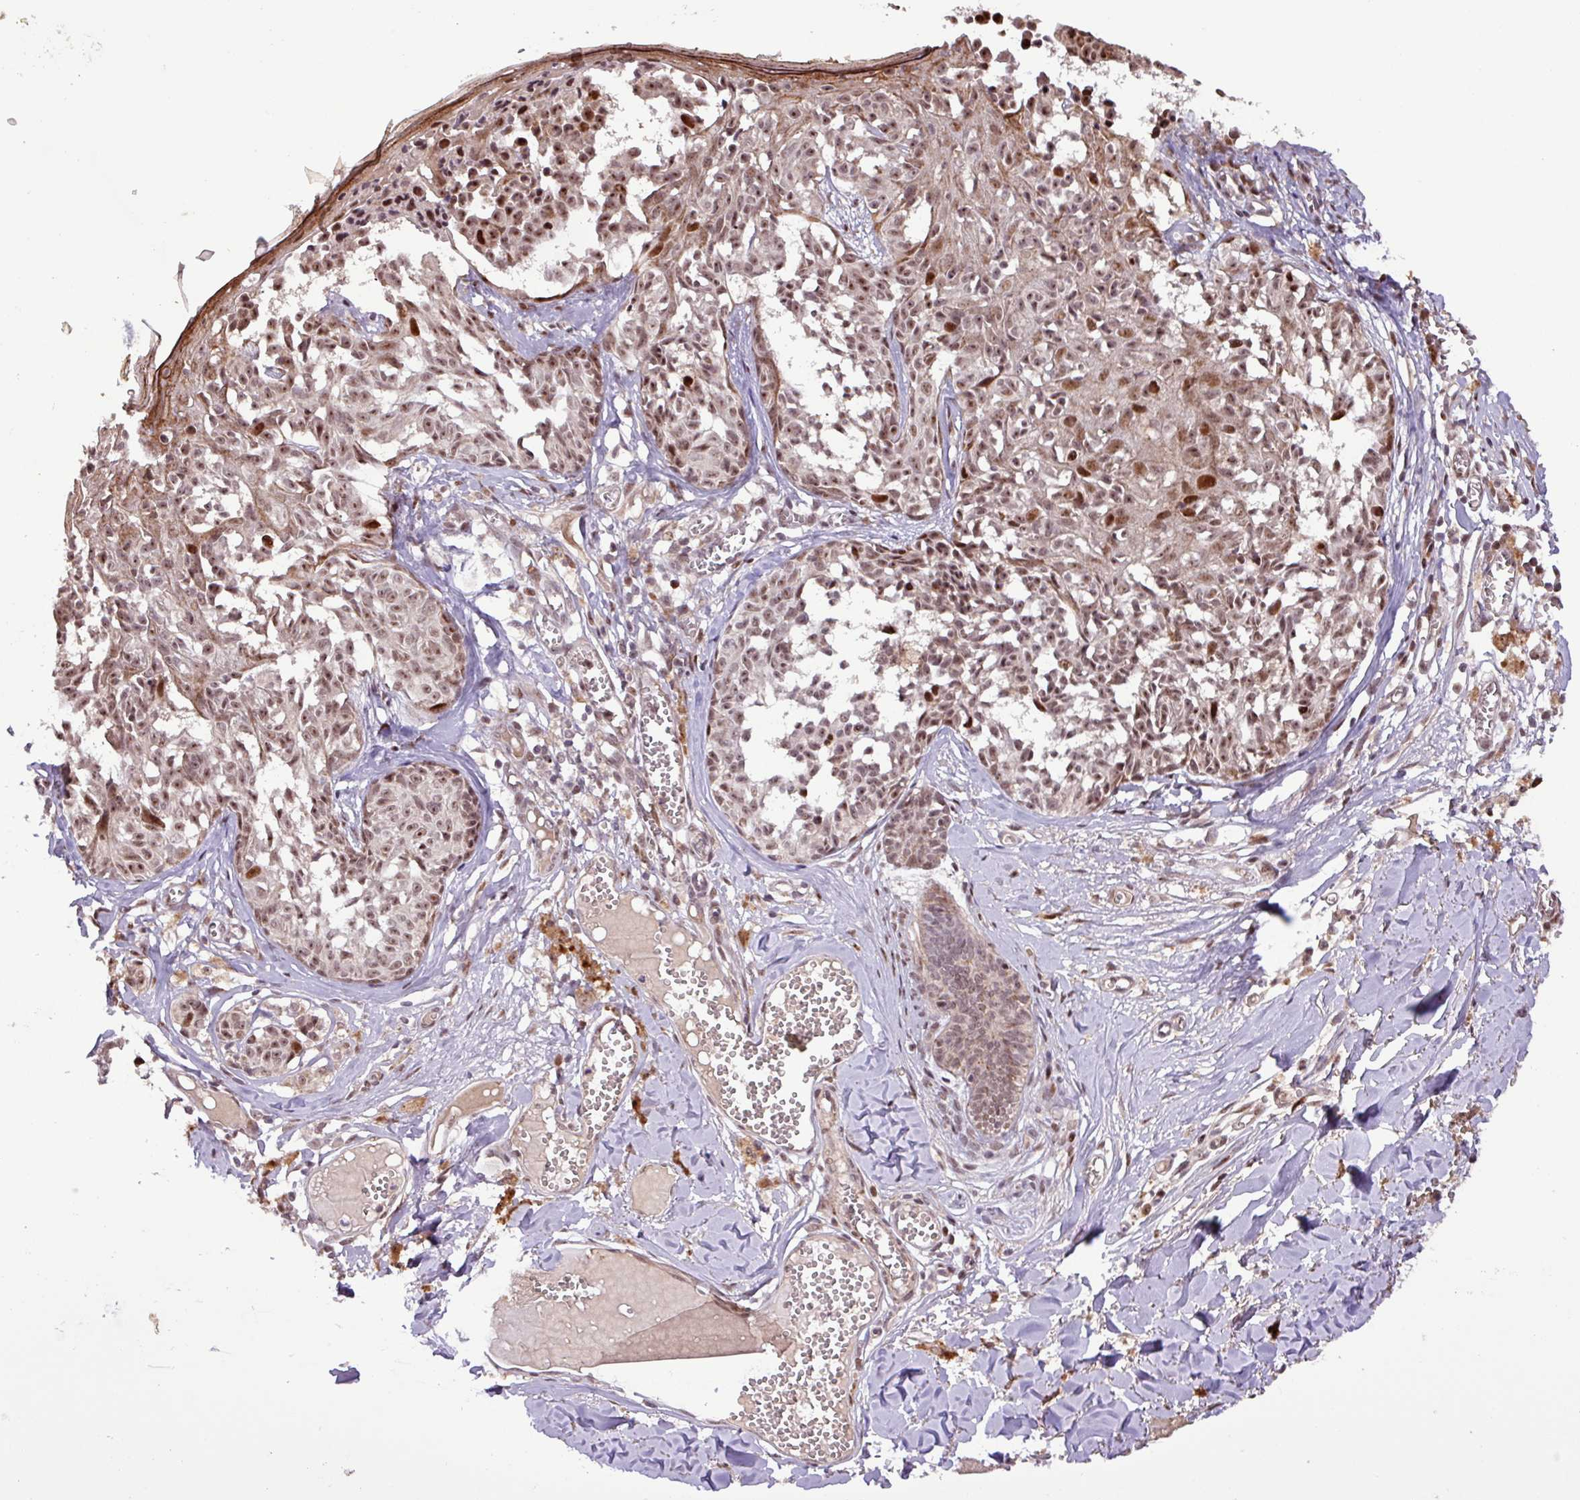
{"staining": {"intensity": "moderate", "quantity": ">75%", "location": "nuclear"}, "tissue": "melanoma", "cell_type": "Tumor cells", "image_type": "cancer", "snomed": [{"axis": "morphology", "description": "Malignant melanoma, NOS"}, {"axis": "topography", "description": "Skin"}], "caption": "The immunohistochemical stain highlights moderate nuclear positivity in tumor cells of malignant melanoma tissue. (DAB IHC with brightfield microscopy, high magnification).", "gene": "SLC22A24", "patient": {"sex": "female", "age": 43}}